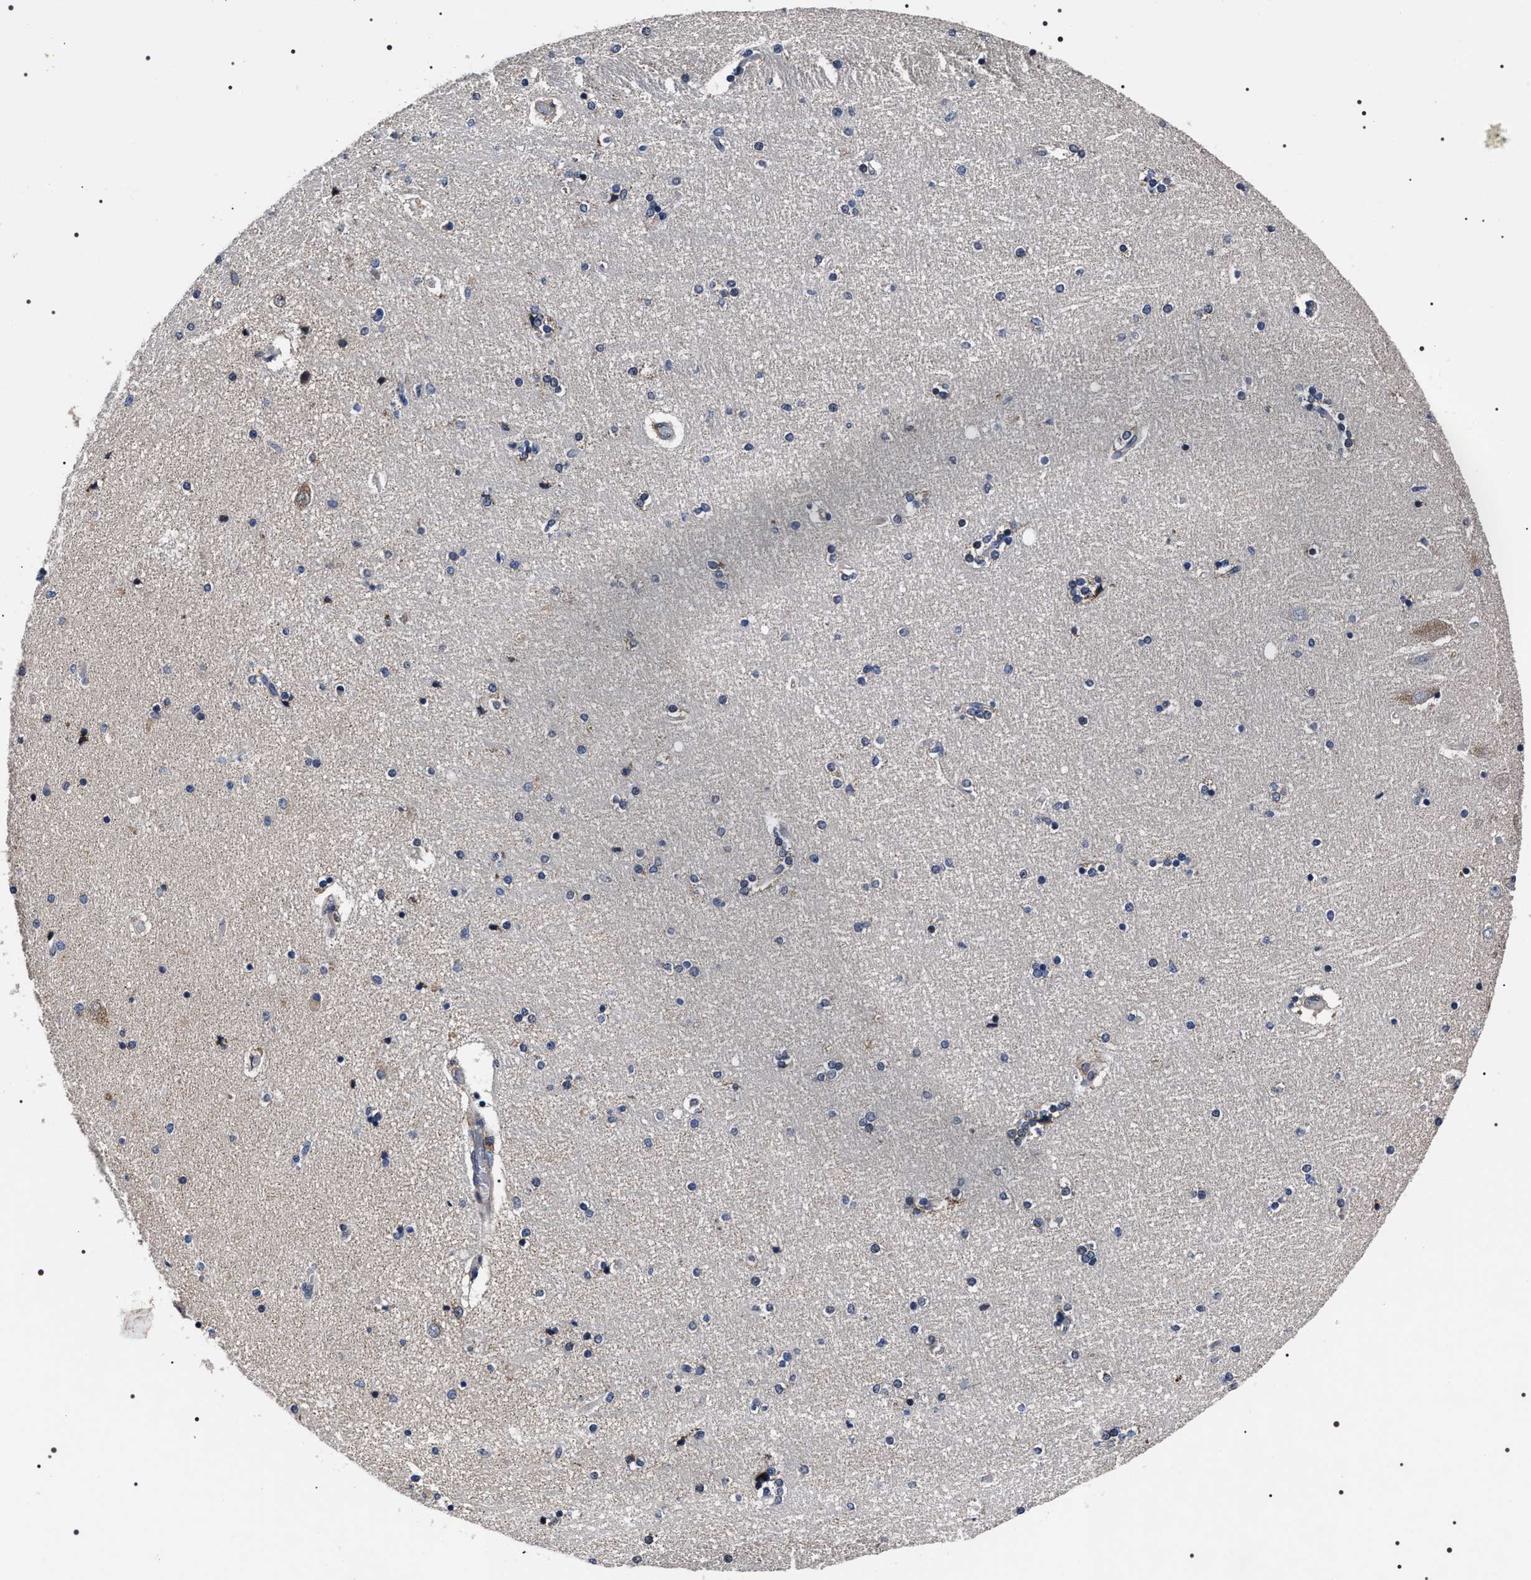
{"staining": {"intensity": "moderate", "quantity": "<25%", "location": "cytoplasmic/membranous"}, "tissue": "hippocampus", "cell_type": "Glial cells", "image_type": "normal", "snomed": [{"axis": "morphology", "description": "Normal tissue, NOS"}, {"axis": "topography", "description": "Hippocampus"}], "caption": "This is a photomicrograph of immunohistochemistry (IHC) staining of normal hippocampus, which shows moderate staining in the cytoplasmic/membranous of glial cells.", "gene": "MIS18A", "patient": {"sex": "female", "age": 54}}